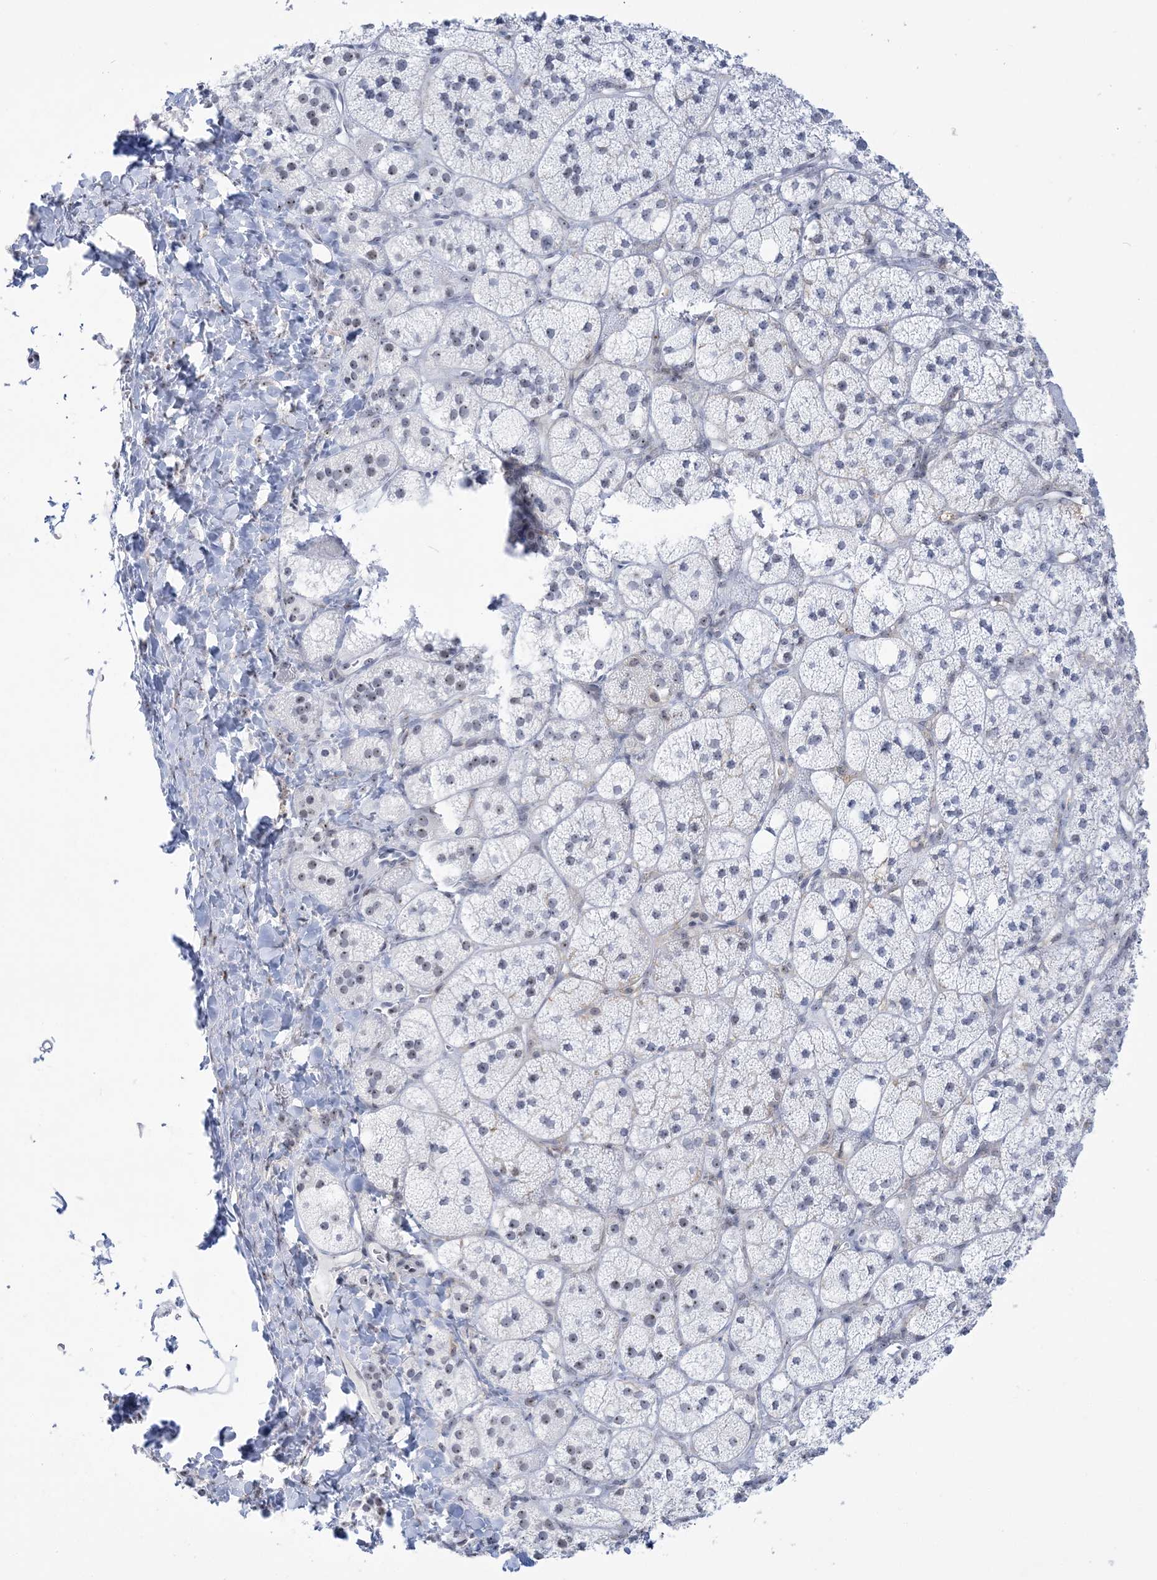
{"staining": {"intensity": "negative", "quantity": "none", "location": "none"}, "tissue": "adrenal gland", "cell_type": "Glandular cells", "image_type": "normal", "snomed": [{"axis": "morphology", "description": "Normal tissue, NOS"}, {"axis": "topography", "description": "Adrenal gland"}], "caption": "There is no significant staining in glandular cells of adrenal gland. (DAB immunohistochemistry (IHC) visualized using brightfield microscopy, high magnification).", "gene": "DDX21", "patient": {"sex": "male", "age": 61}}